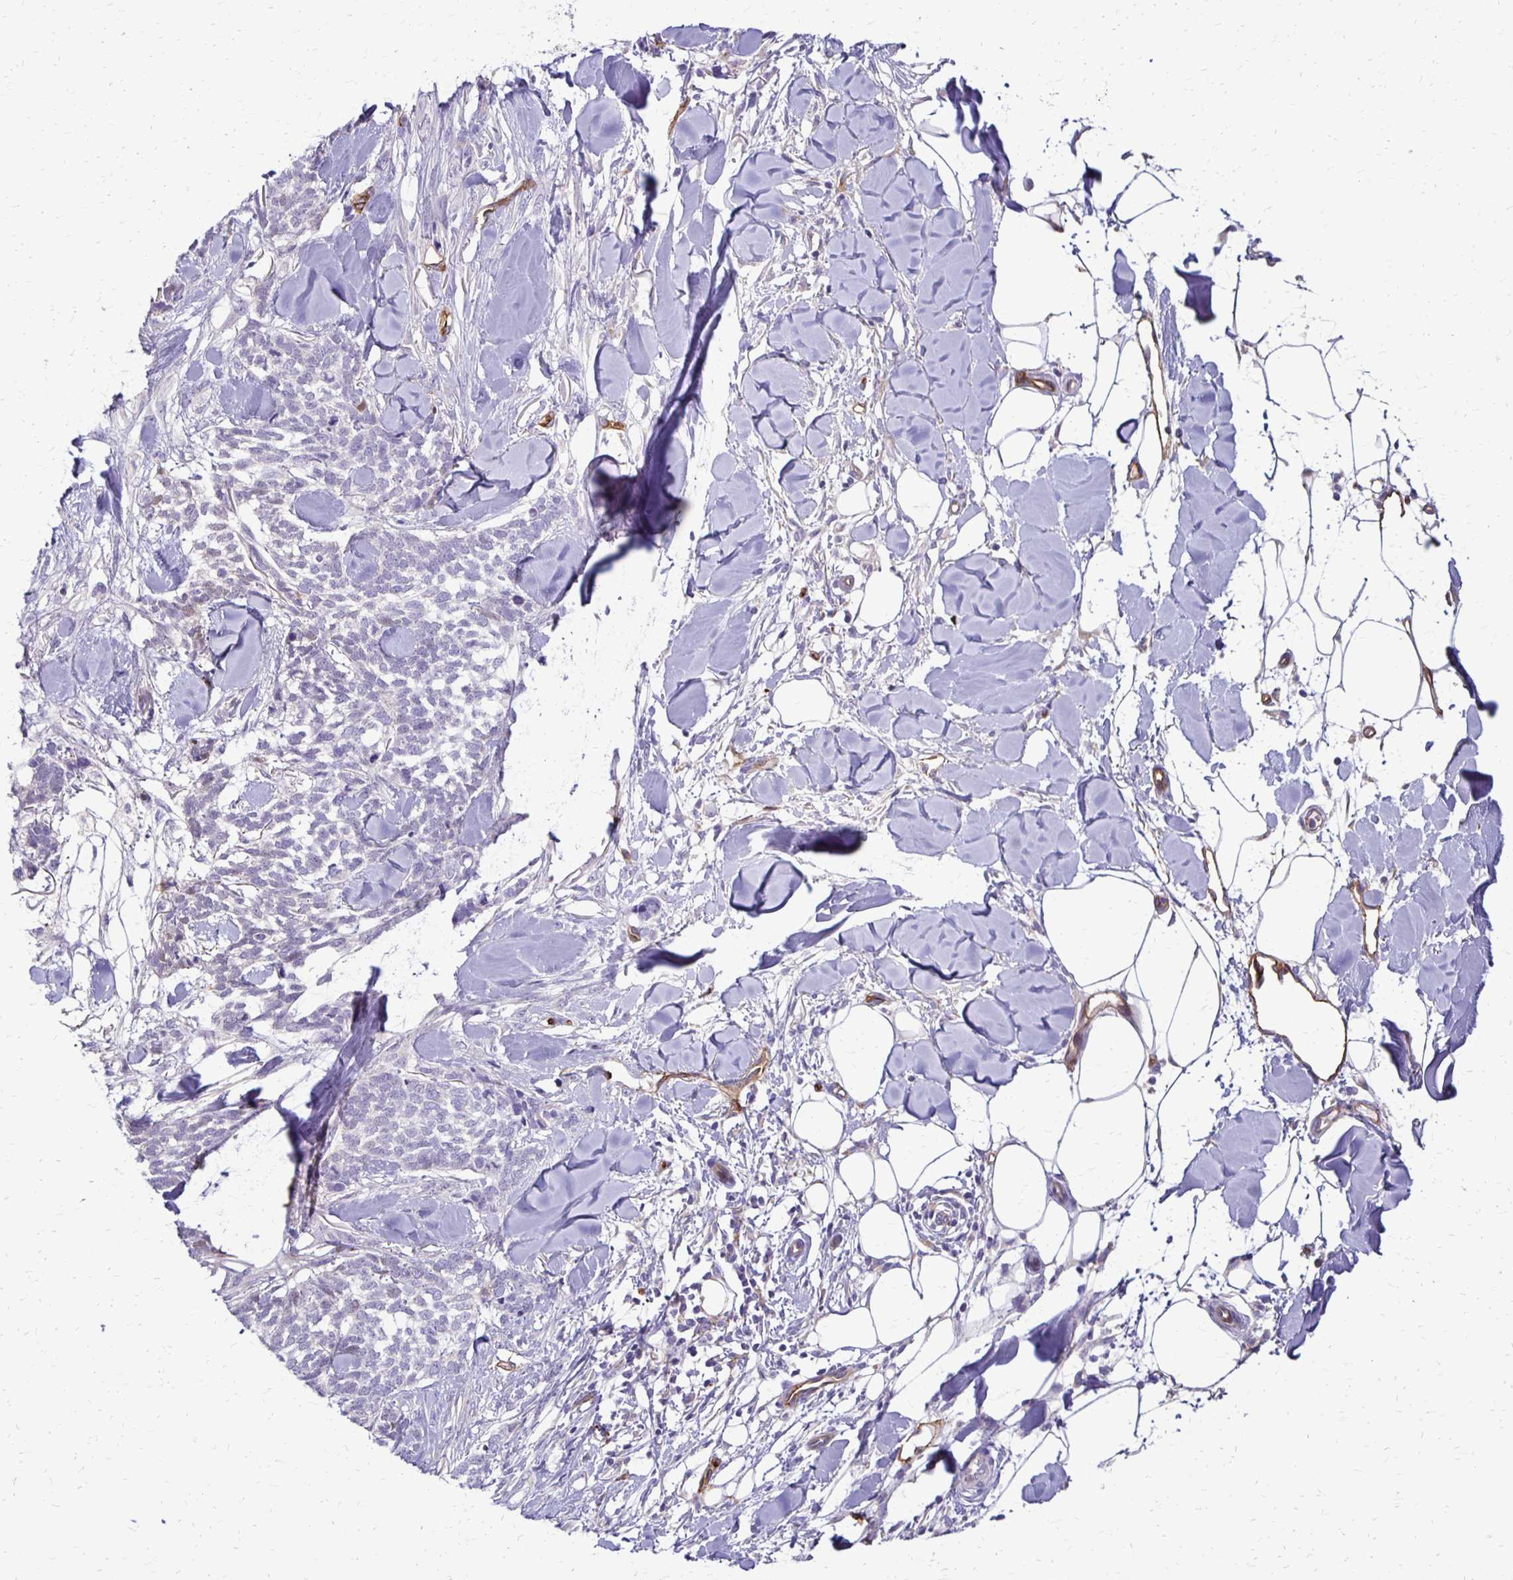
{"staining": {"intensity": "negative", "quantity": "none", "location": "none"}, "tissue": "skin cancer", "cell_type": "Tumor cells", "image_type": "cancer", "snomed": [{"axis": "morphology", "description": "Basal cell carcinoma"}, {"axis": "topography", "description": "Skin"}], "caption": "This is an IHC micrograph of human basal cell carcinoma (skin). There is no positivity in tumor cells.", "gene": "TTYH1", "patient": {"sex": "female", "age": 59}}